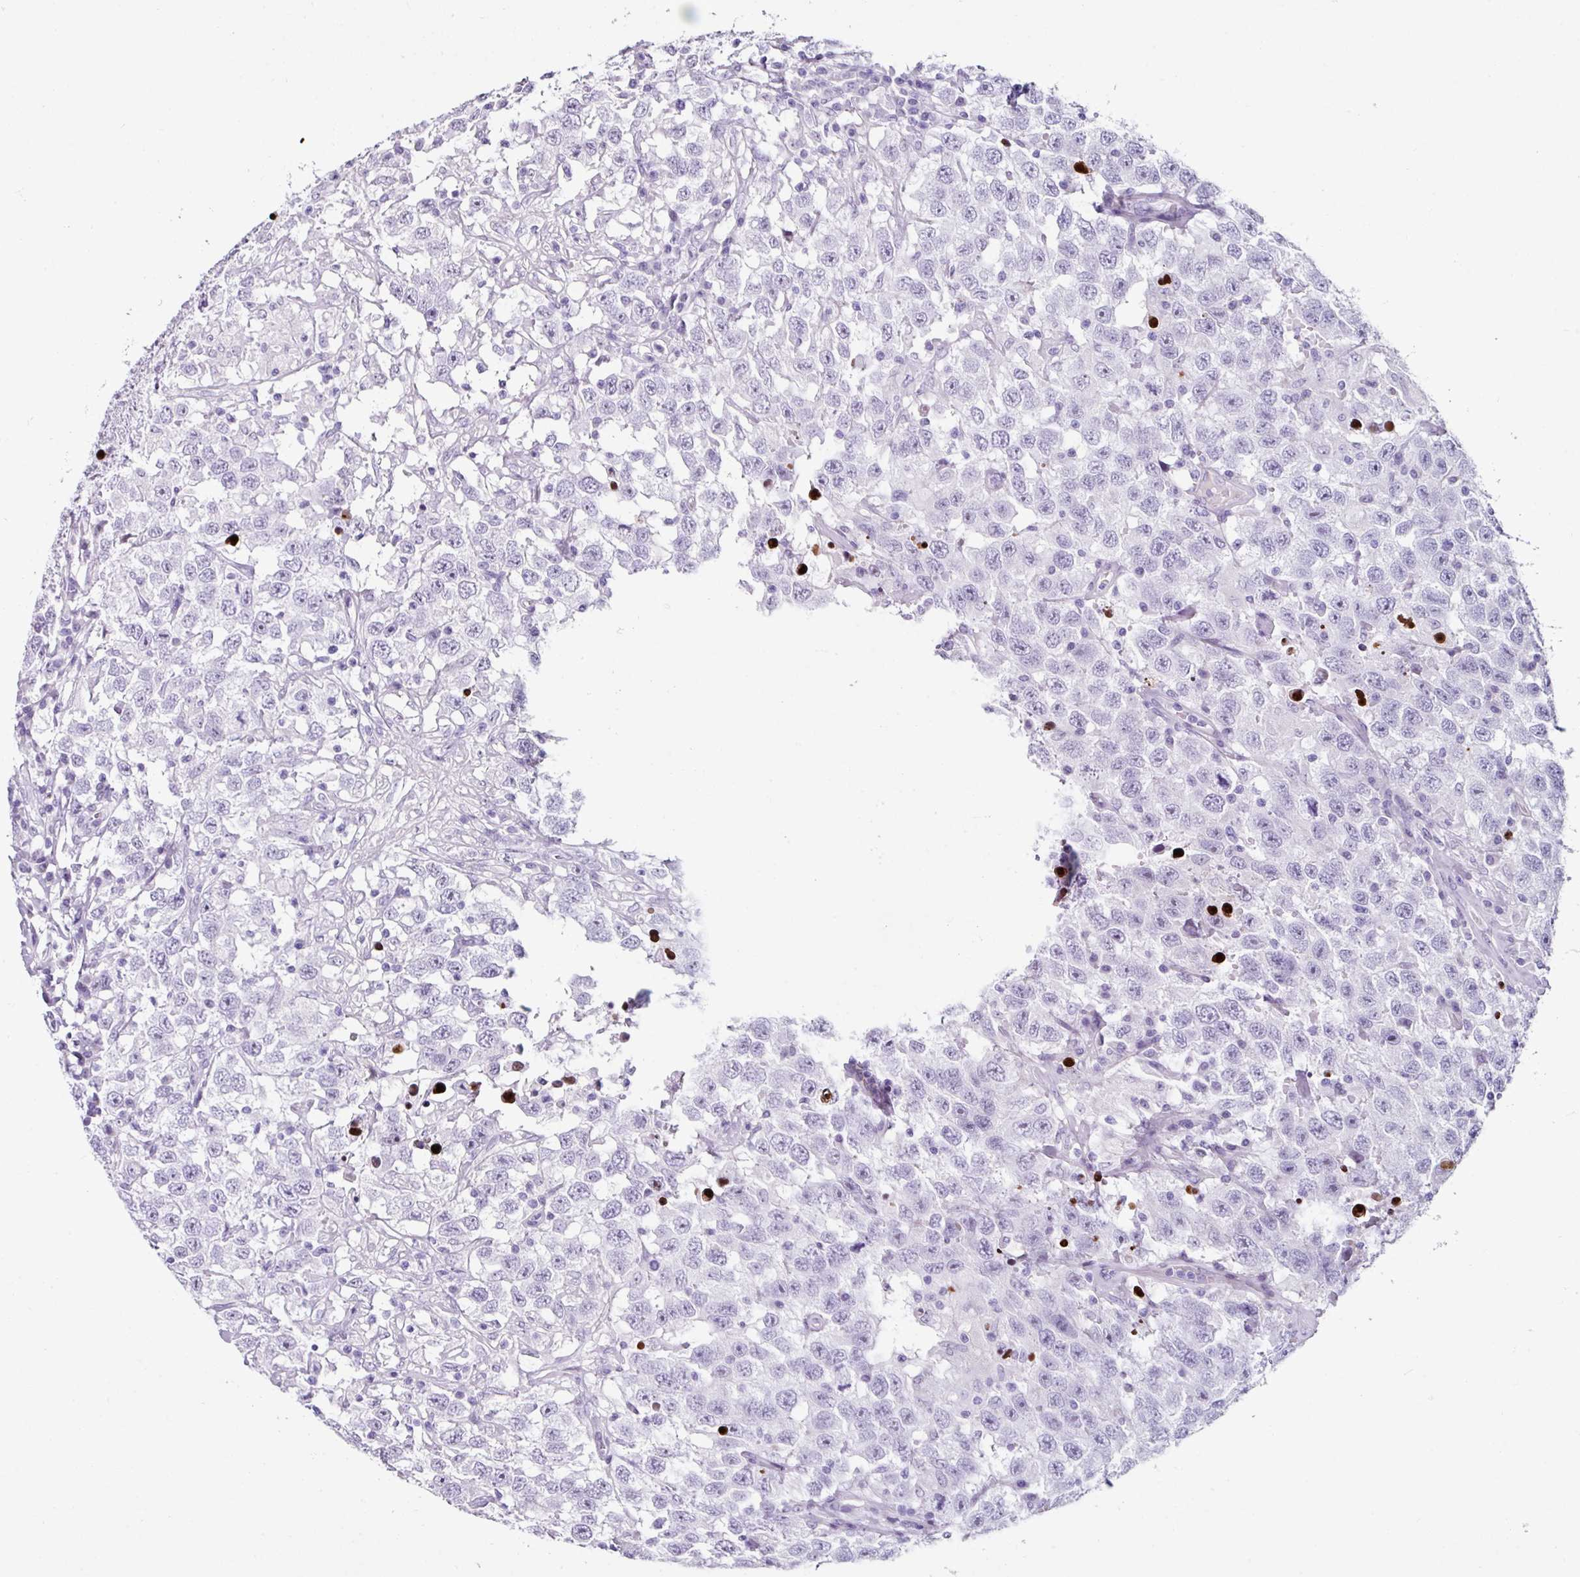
{"staining": {"intensity": "negative", "quantity": "none", "location": "none"}, "tissue": "testis cancer", "cell_type": "Tumor cells", "image_type": "cancer", "snomed": [{"axis": "morphology", "description": "Seminoma, NOS"}, {"axis": "topography", "description": "Testis"}], "caption": "DAB (3,3'-diaminobenzidine) immunohistochemical staining of testis cancer (seminoma) reveals no significant staining in tumor cells.", "gene": "TRA2A", "patient": {"sex": "male", "age": 41}}